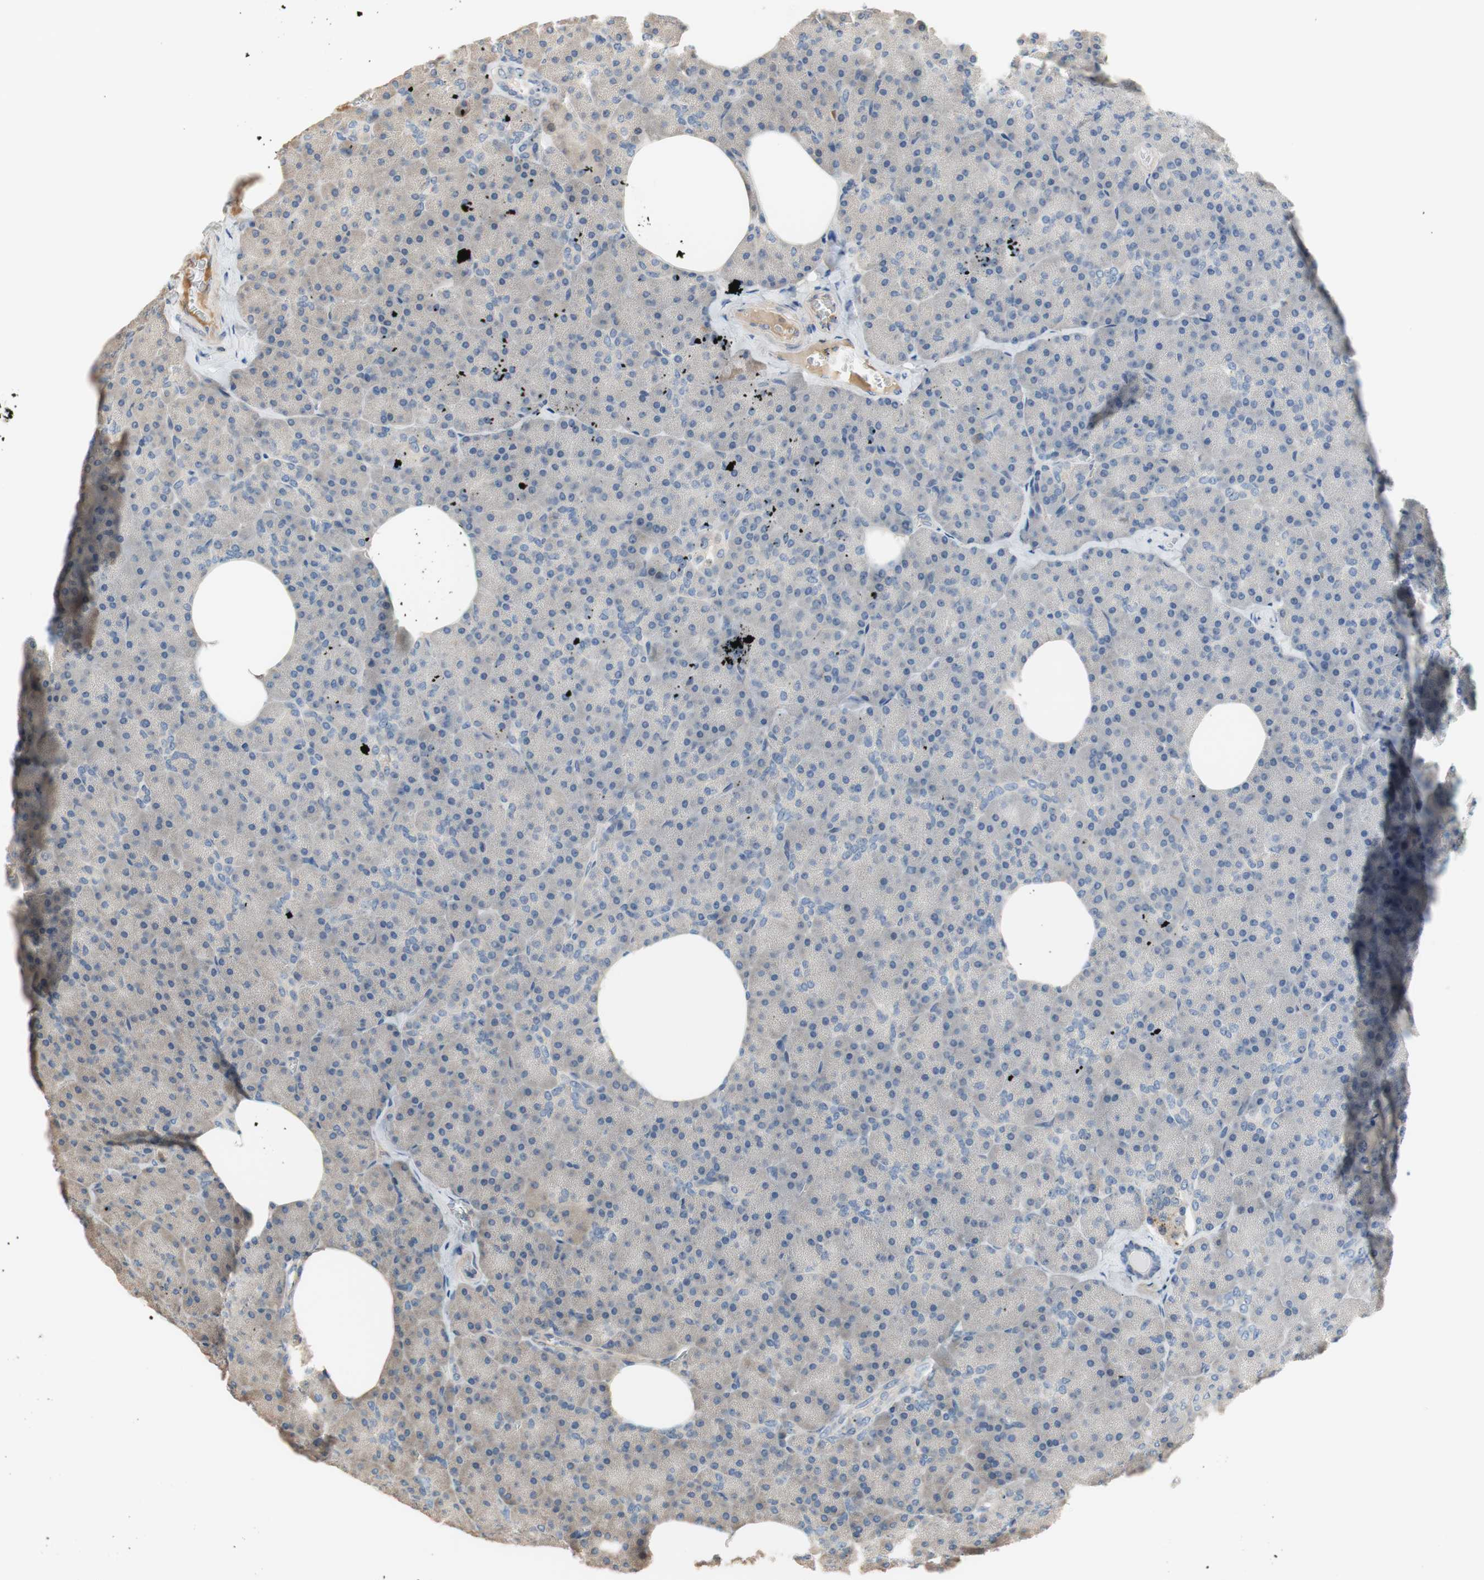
{"staining": {"intensity": "negative", "quantity": "none", "location": "none"}, "tissue": "pancreas", "cell_type": "Exocrine glandular cells", "image_type": "normal", "snomed": [{"axis": "morphology", "description": "Normal tissue, NOS"}, {"axis": "topography", "description": "Pancreas"}], "caption": "Histopathology image shows no significant protein expression in exocrine glandular cells of unremarkable pancreas.", "gene": "C4A", "patient": {"sex": "female", "age": 35}}